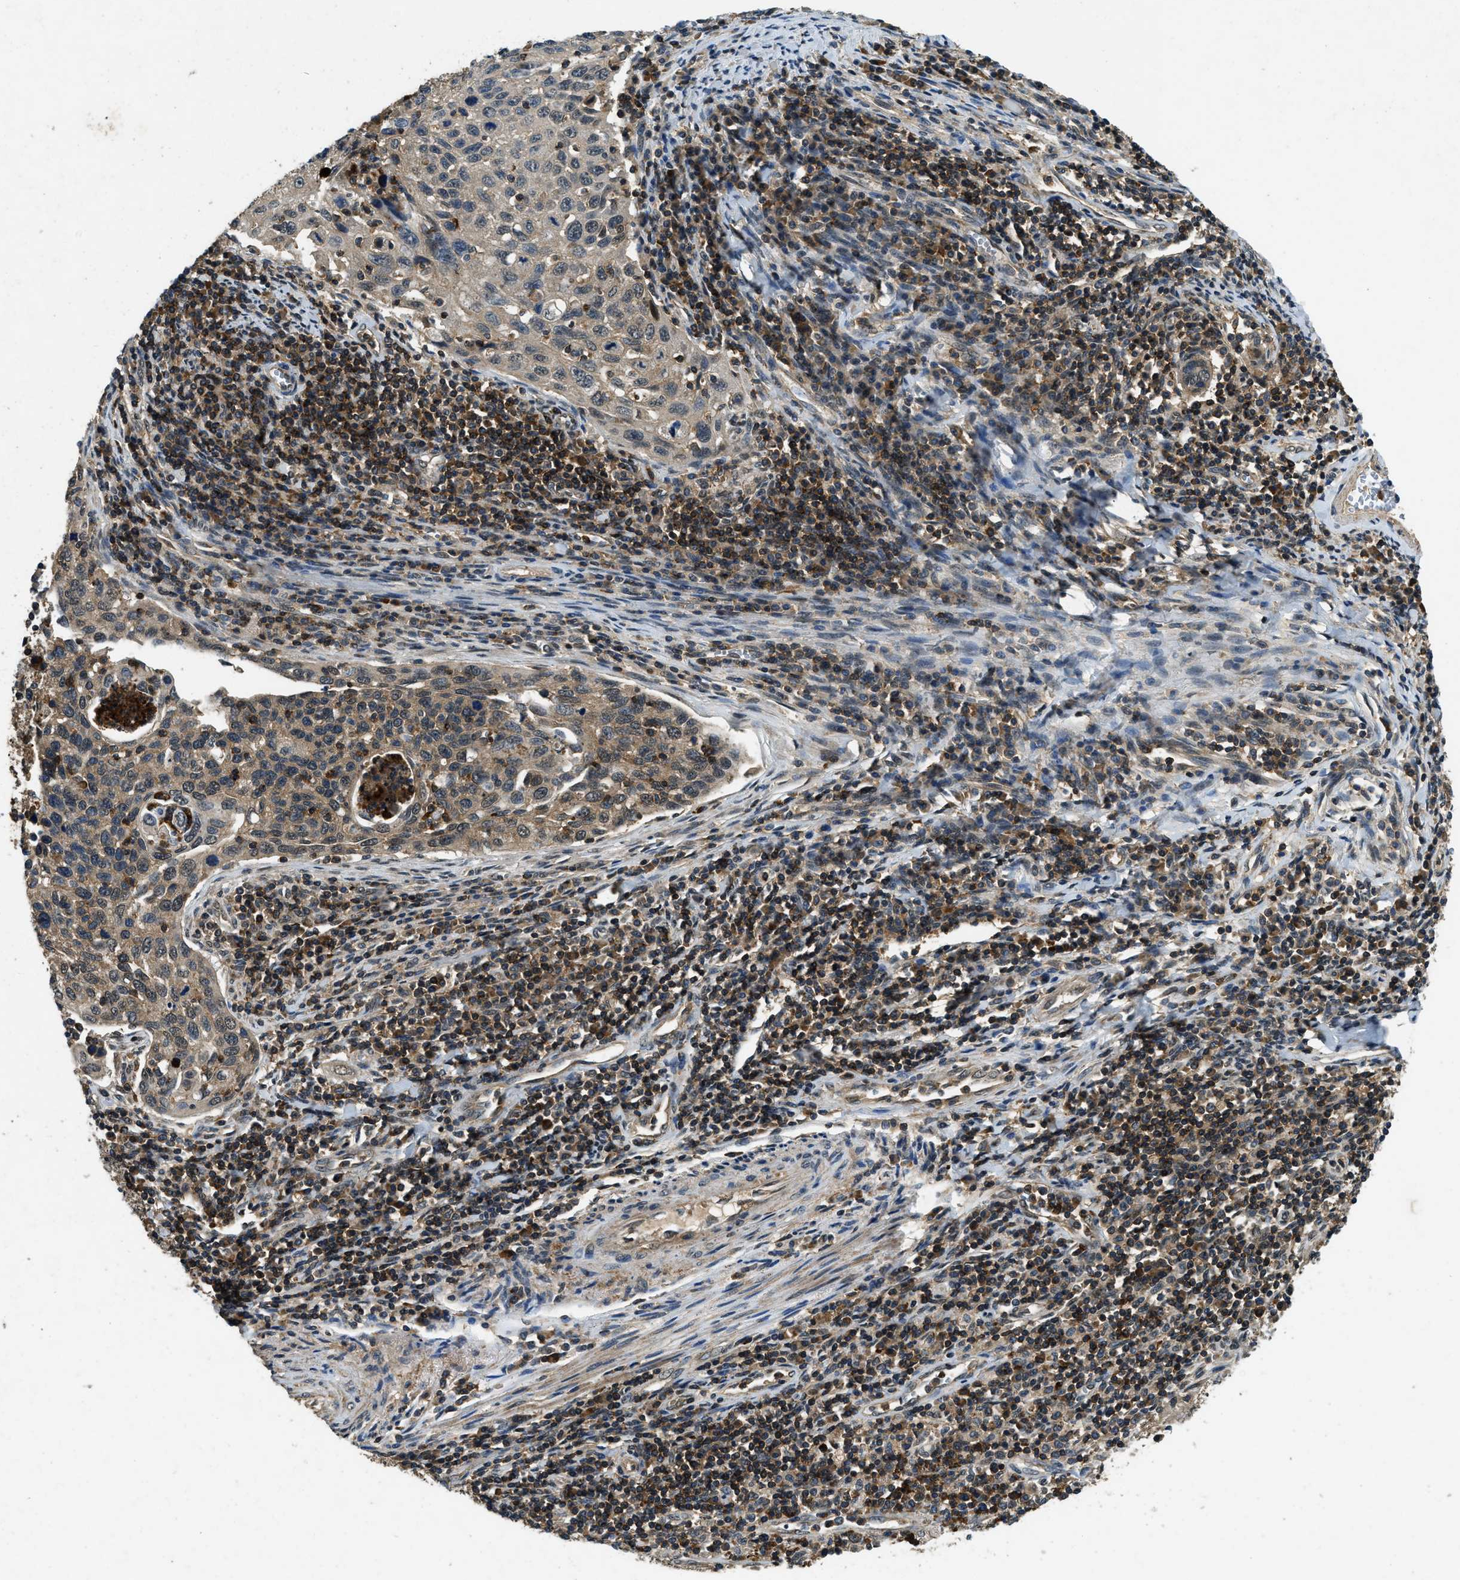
{"staining": {"intensity": "weak", "quantity": ">75%", "location": "cytoplasmic/membranous,nuclear"}, "tissue": "cervical cancer", "cell_type": "Tumor cells", "image_type": "cancer", "snomed": [{"axis": "morphology", "description": "Squamous cell carcinoma, NOS"}, {"axis": "topography", "description": "Cervix"}], "caption": "Immunohistochemical staining of cervical cancer (squamous cell carcinoma) demonstrates low levels of weak cytoplasmic/membranous and nuclear staining in approximately >75% of tumor cells.", "gene": "ATP8B1", "patient": {"sex": "female", "age": 53}}